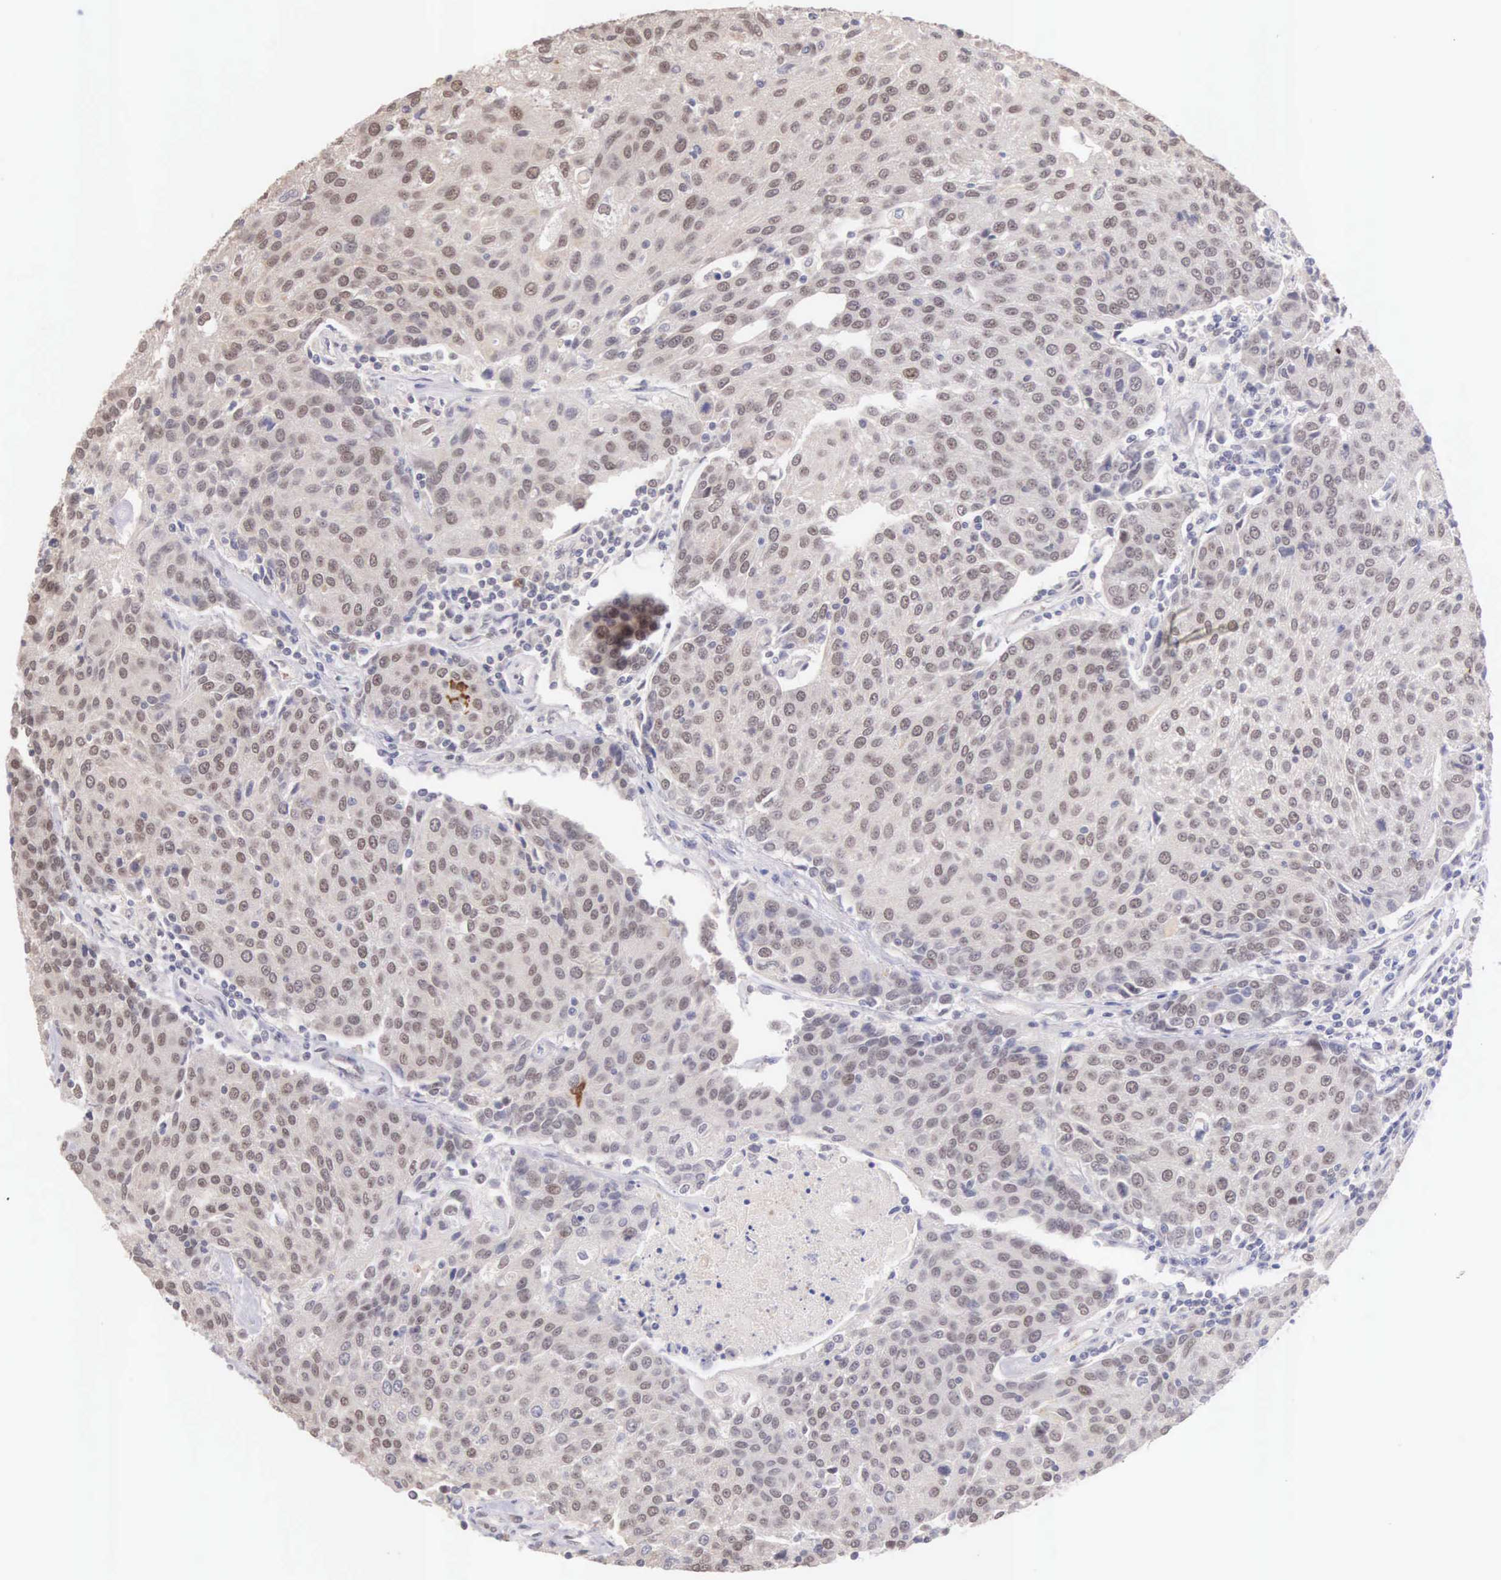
{"staining": {"intensity": "weak", "quantity": "<25%", "location": "nuclear"}, "tissue": "urothelial cancer", "cell_type": "Tumor cells", "image_type": "cancer", "snomed": [{"axis": "morphology", "description": "Urothelial carcinoma, High grade"}, {"axis": "topography", "description": "Urinary bladder"}], "caption": "This is an IHC histopathology image of urothelial cancer. There is no positivity in tumor cells.", "gene": "HMGXB4", "patient": {"sex": "female", "age": 85}}